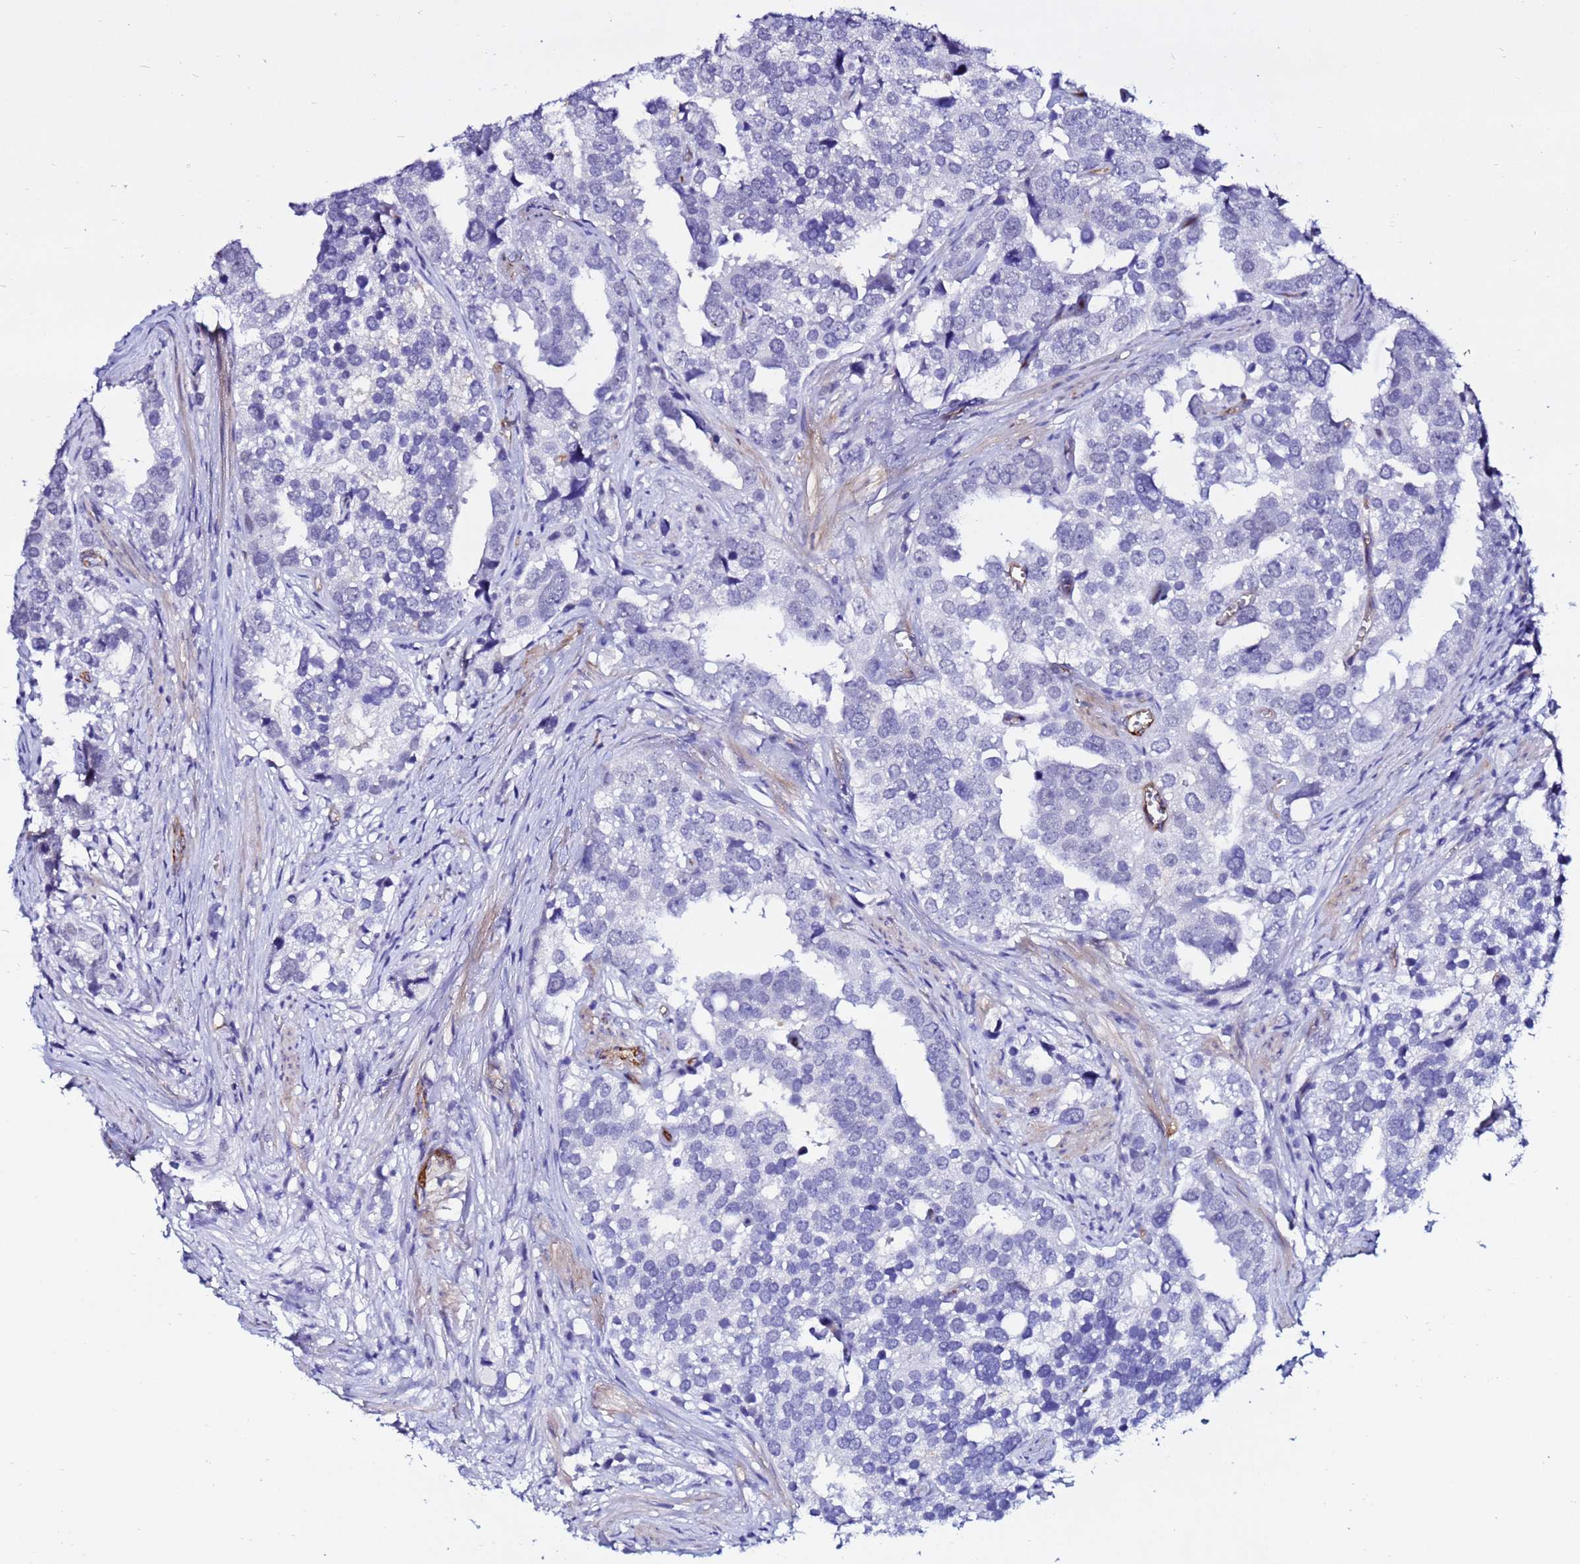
{"staining": {"intensity": "negative", "quantity": "none", "location": "none"}, "tissue": "prostate cancer", "cell_type": "Tumor cells", "image_type": "cancer", "snomed": [{"axis": "morphology", "description": "Adenocarcinoma, High grade"}, {"axis": "topography", "description": "Prostate"}], "caption": "Image shows no significant protein expression in tumor cells of adenocarcinoma (high-grade) (prostate).", "gene": "DEFB104A", "patient": {"sex": "male", "age": 71}}